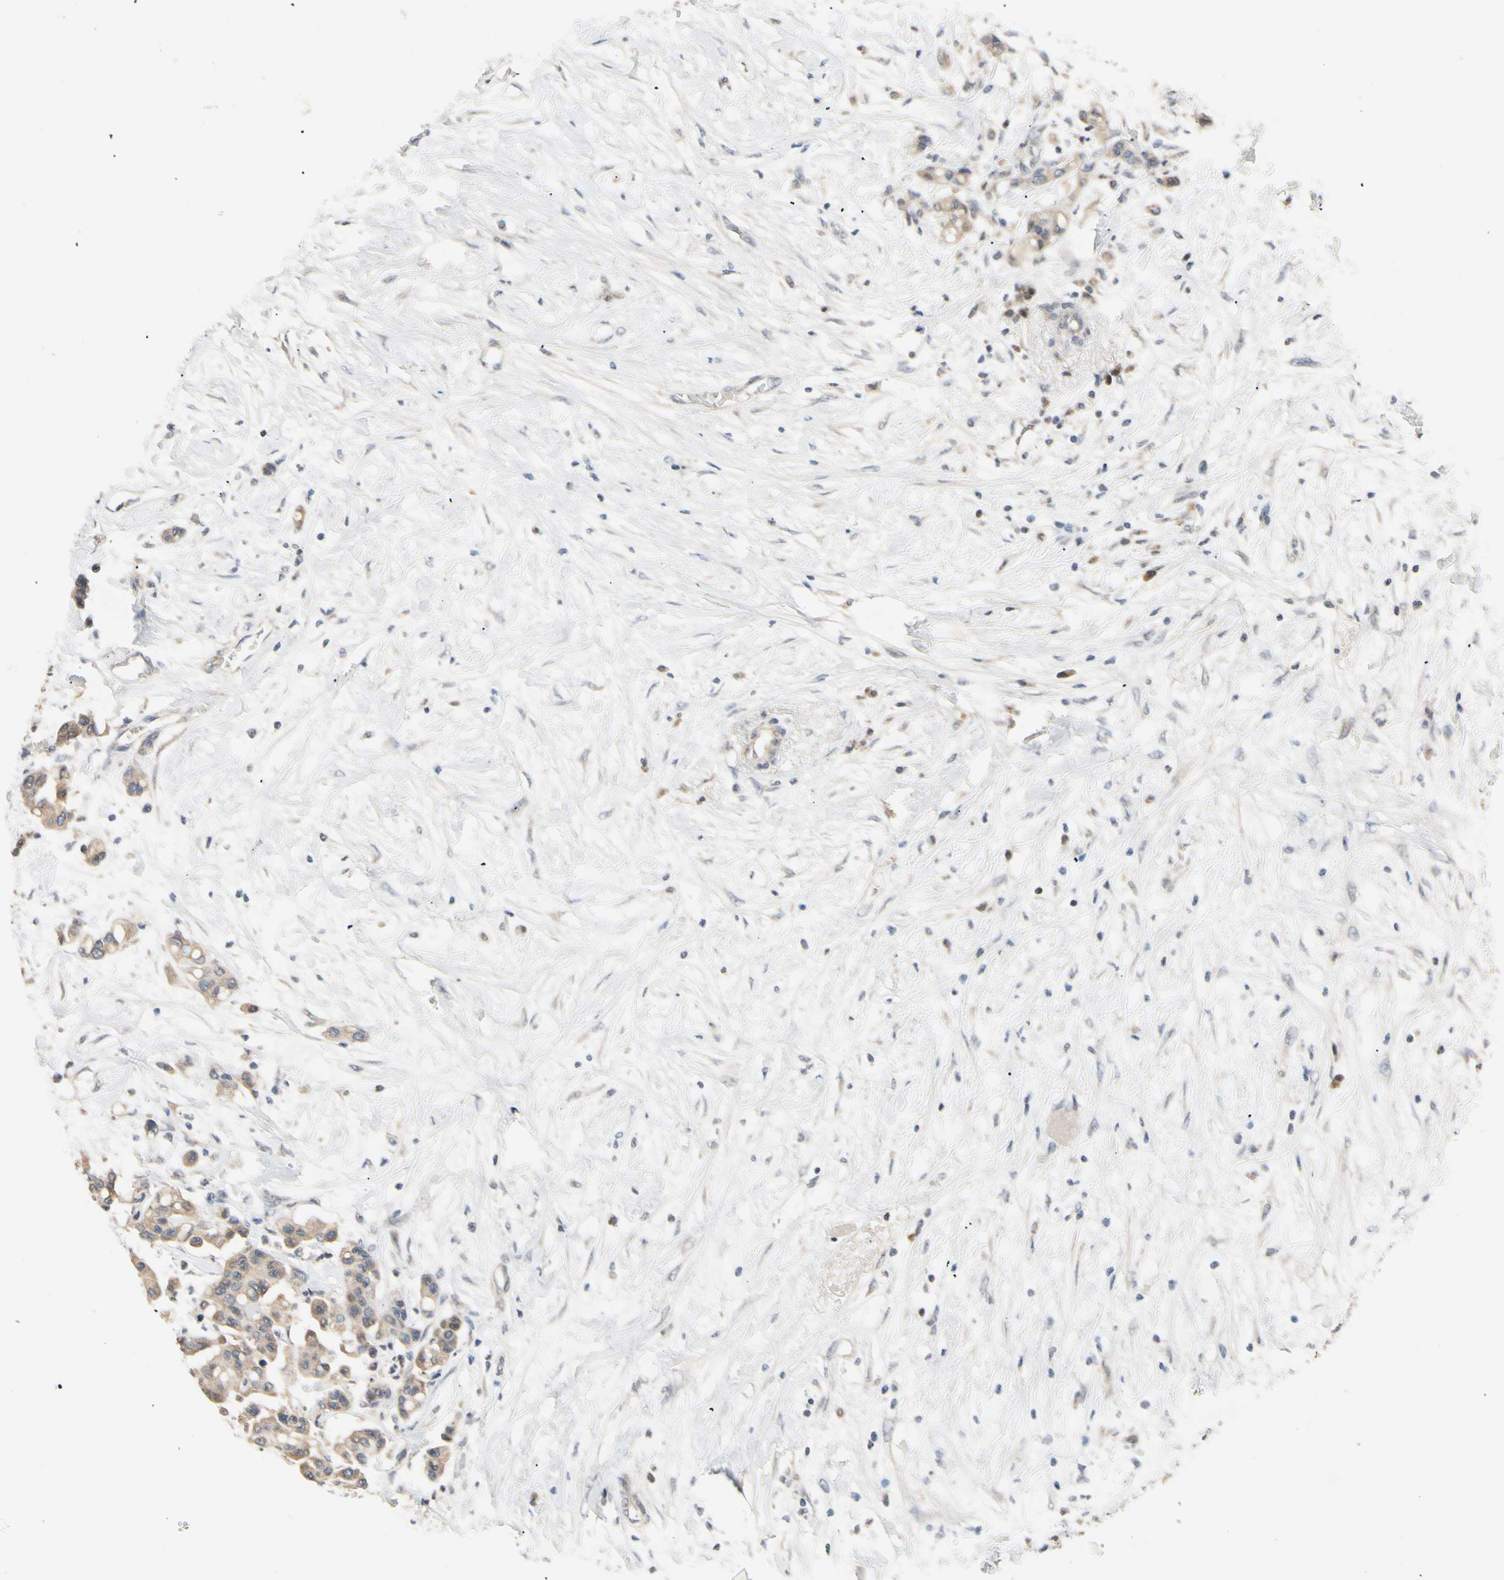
{"staining": {"intensity": "weak", "quantity": ">75%", "location": "cytoplasmic/membranous"}, "tissue": "colorectal cancer", "cell_type": "Tumor cells", "image_type": "cancer", "snomed": [{"axis": "morphology", "description": "Normal tissue, NOS"}, {"axis": "morphology", "description": "Adenocarcinoma, NOS"}, {"axis": "topography", "description": "Colon"}], "caption": "Colorectal cancer stained with a protein marker reveals weak staining in tumor cells.", "gene": "RIOX2", "patient": {"sex": "male", "age": 82}}